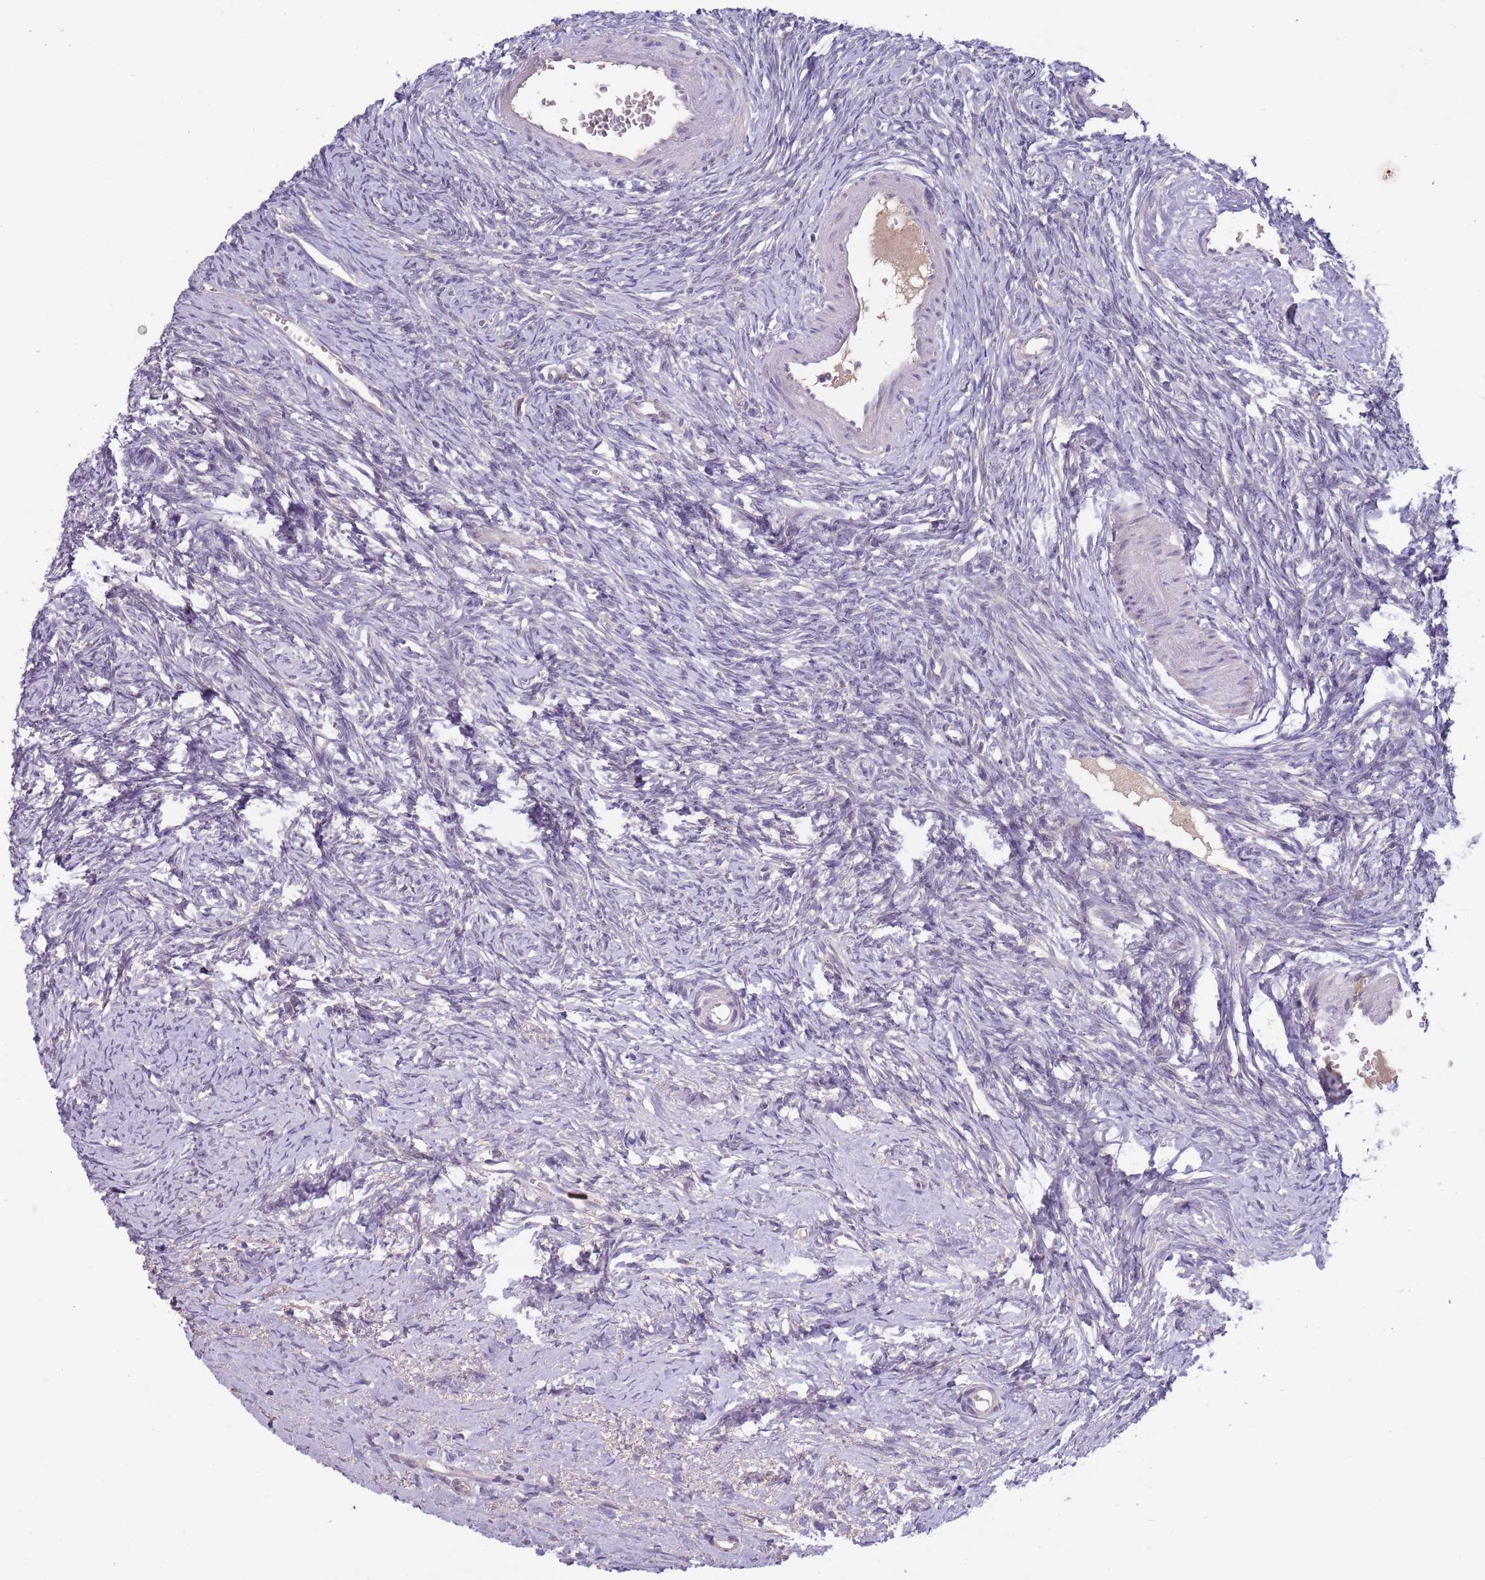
{"staining": {"intensity": "negative", "quantity": "none", "location": "none"}, "tissue": "ovary", "cell_type": "Ovarian stroma cells", "image_type": "normal", "snomed": [{"axis": "morphology", "description": "Normal tissue, NOS"}, {"axis": "morphology", "description": "Developmental malformation"}, {"axis": "topography", "description": "Ovary"}], "caption": "This is an IHC image of benign ovary. There is no staining in ovarian stroma cells.", "gene": "TYW1B", "patient": {"sex": "female", "age": 39}}